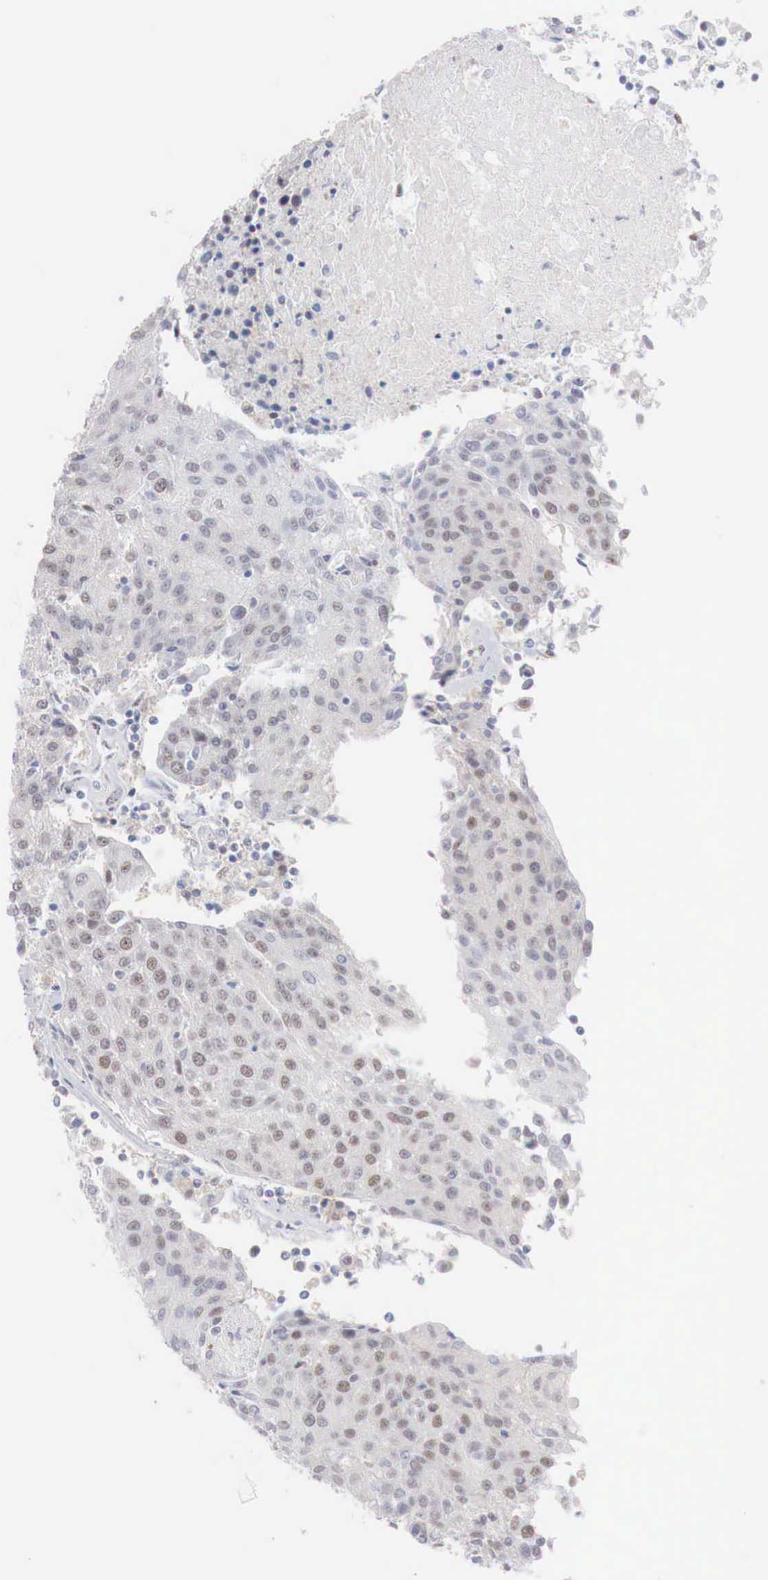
{"staining": {"intensity": "moderate", "quantity": "25%-75%", "location": "nuclear"}, "tissue": "urothelial cancer", "cell_type": "Tumor cells", "image_type": "cancer", "snomed": [{"axis": "morphology", "description": "Urothelial carcinoma, High grade"}, {"axis": "topography", "description": "Urinary bladder"}], "caption": "High-magnification brightfield microscopy of urothelial cancer stained with DAB (3,3'-diaminobenzidine) (brown) and counterstained with hematoxylin (blue). tumor cells exhibit moderate nuclear positivity is identified in approximately25%-75% of cells.", "gene": "FOXP2", "patient": {"sex": "female", "age": 85}}